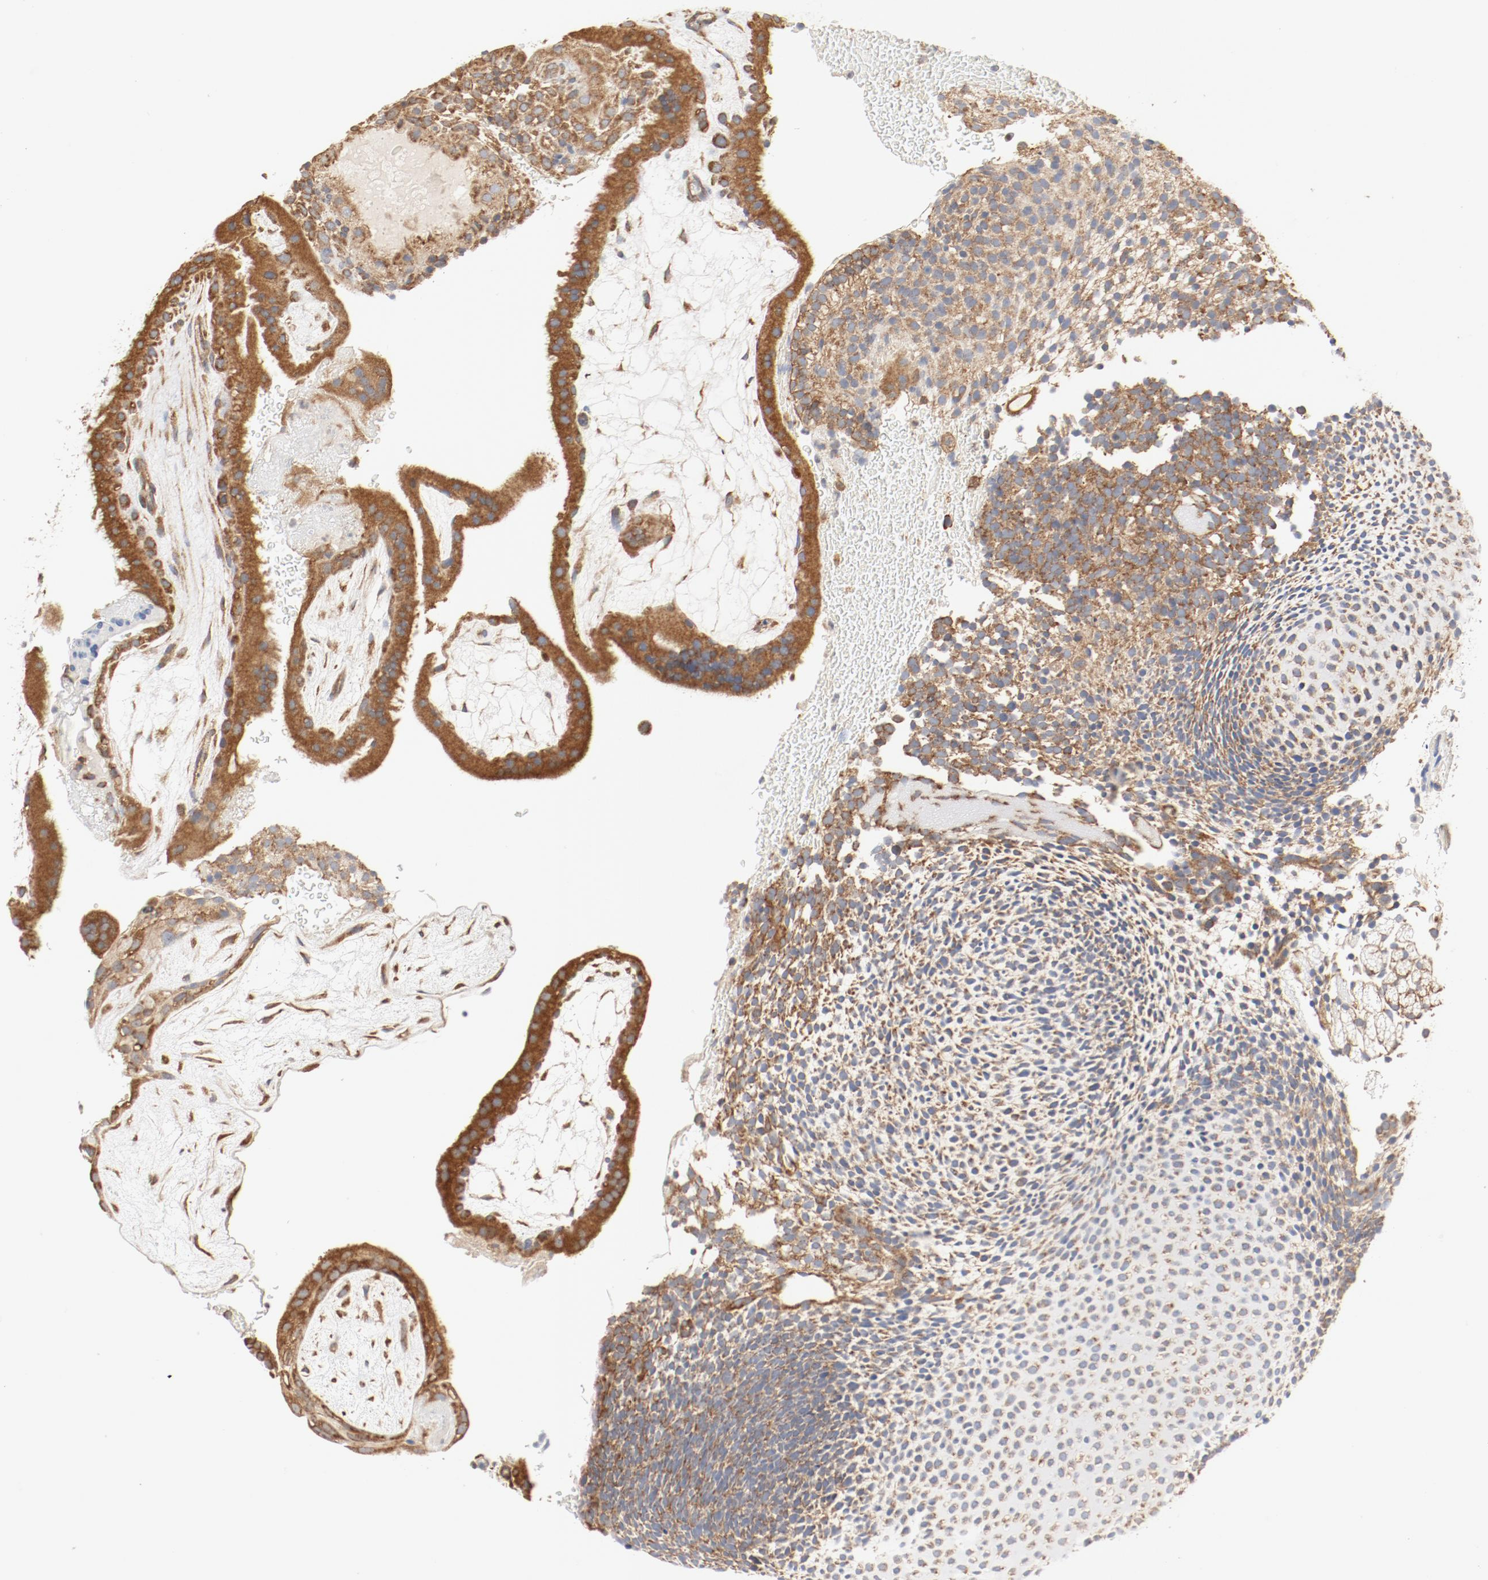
{"staining": {"intensity": "moderate", "quantity": ">75%", "location": "cytoplasmic/membranous"}, "tissue": "placenta", "cell_type": "Decidual cells", "image_type": "normal", "snomed": [{"axis": "morphology", "description": "Normal tissue, NOS"}, {"axis": "topography", "description": "Placenta"}], "caption": "Placenta stained with DAB immunohistochemistry exhibits medium levels of moderate cytoplasmic/membranous positivity in about >75% of decidual cells.", "gene": "RPS6", "patient": {"sex": "female", "age": 19}}